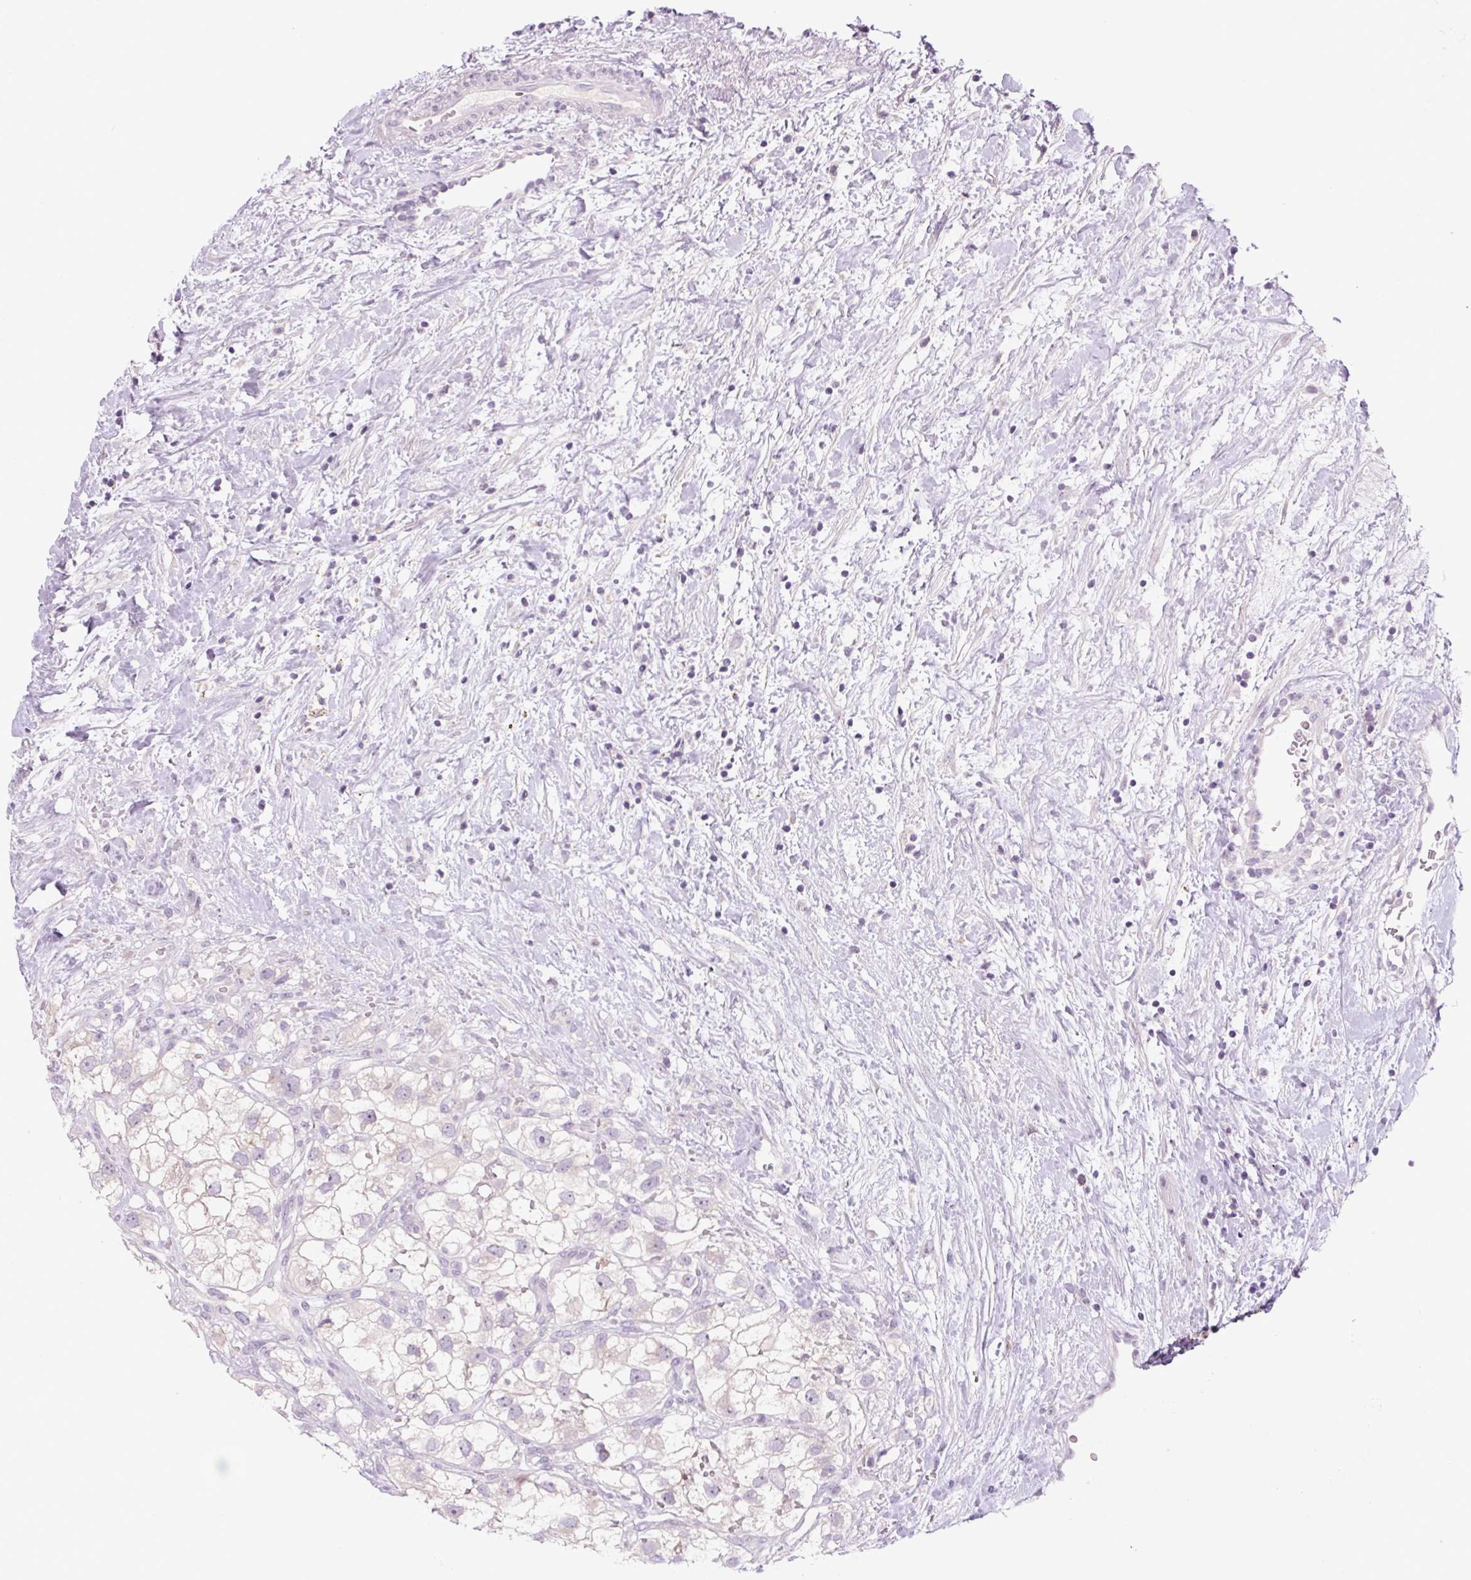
{"staining": {"intensity": "negative", "quantity": "none", "location": "none"}, "tissue": "renal cancer", "cell_type": "Tumor cells", "image_type": "cancer", "snomed": [{"axis": "morphology", "description": "Adenocarcinoma, NOS"}, {"axis": "topography", "description": "Kidney"}], "caption": "There is no significant positivity in tumor cells of renal cancer (adenocarcinoma).", "gene": "TMEM100", "patient": {"sex": "male", "age": 59}}